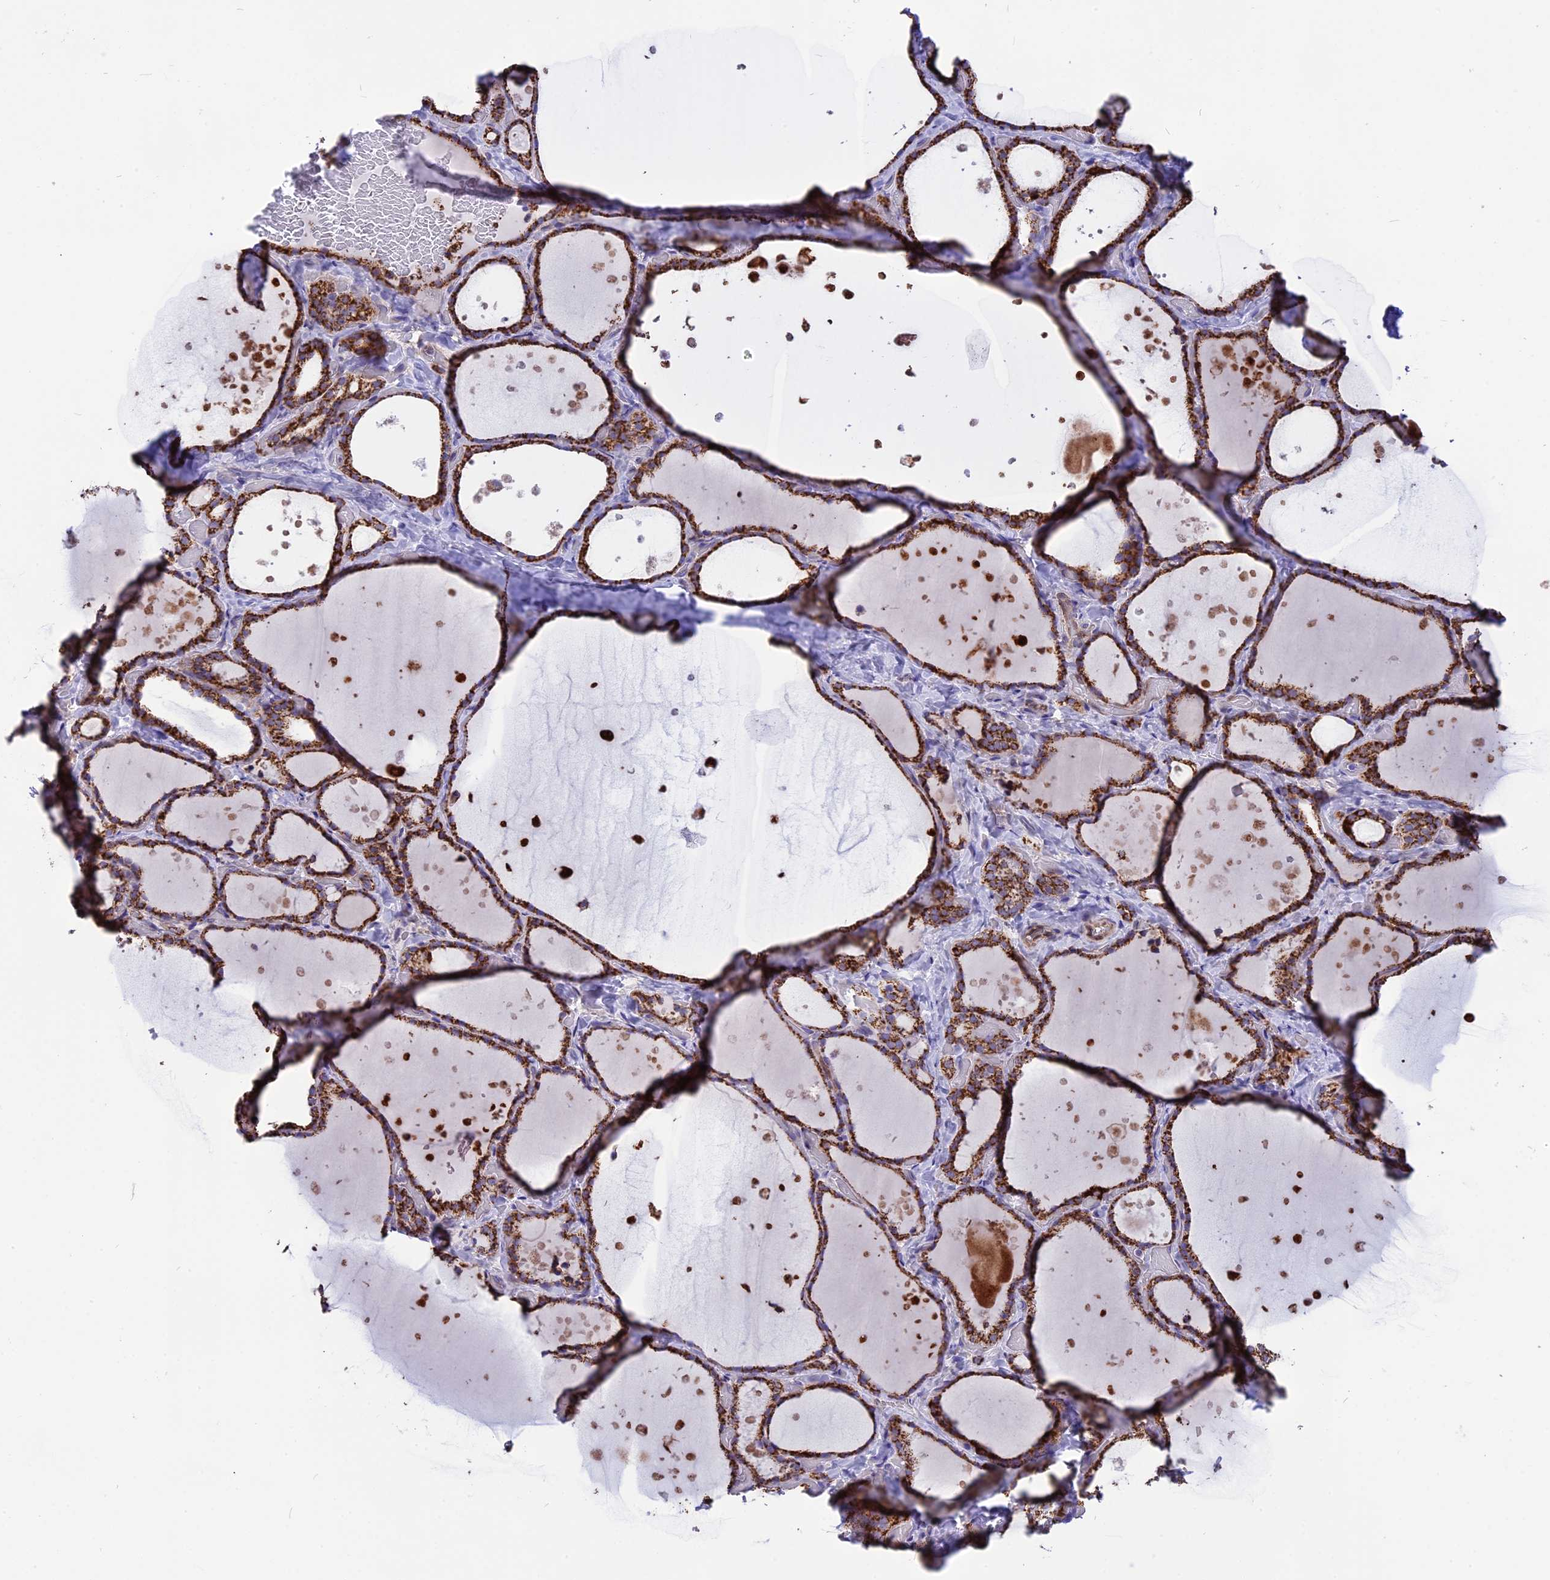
{"staining": {"intensity": "strong", "quantity": ">75%", "location": "cytoplasmic/membranous"}, "tissue": "thyroid gland", "cell_type": "Glandular cells", "image_type": "normal", "snomed": [{"axis": "morphology", "description": "Normal tissue, NOS"}, {"axis": "topography", "description": "Thyroid gland"}], "caption": "High-power microscopy captured an immunohistochemistry (IHC) image of benign thyroid gland, revealing strong cytoplasmic/membranous expression in about >75% of glandular cells. (DAB = brown stain, brightfield microscopy at high magnification).", "gene": "DOC2B", "patient": {"sex": "female", "age": 44}}